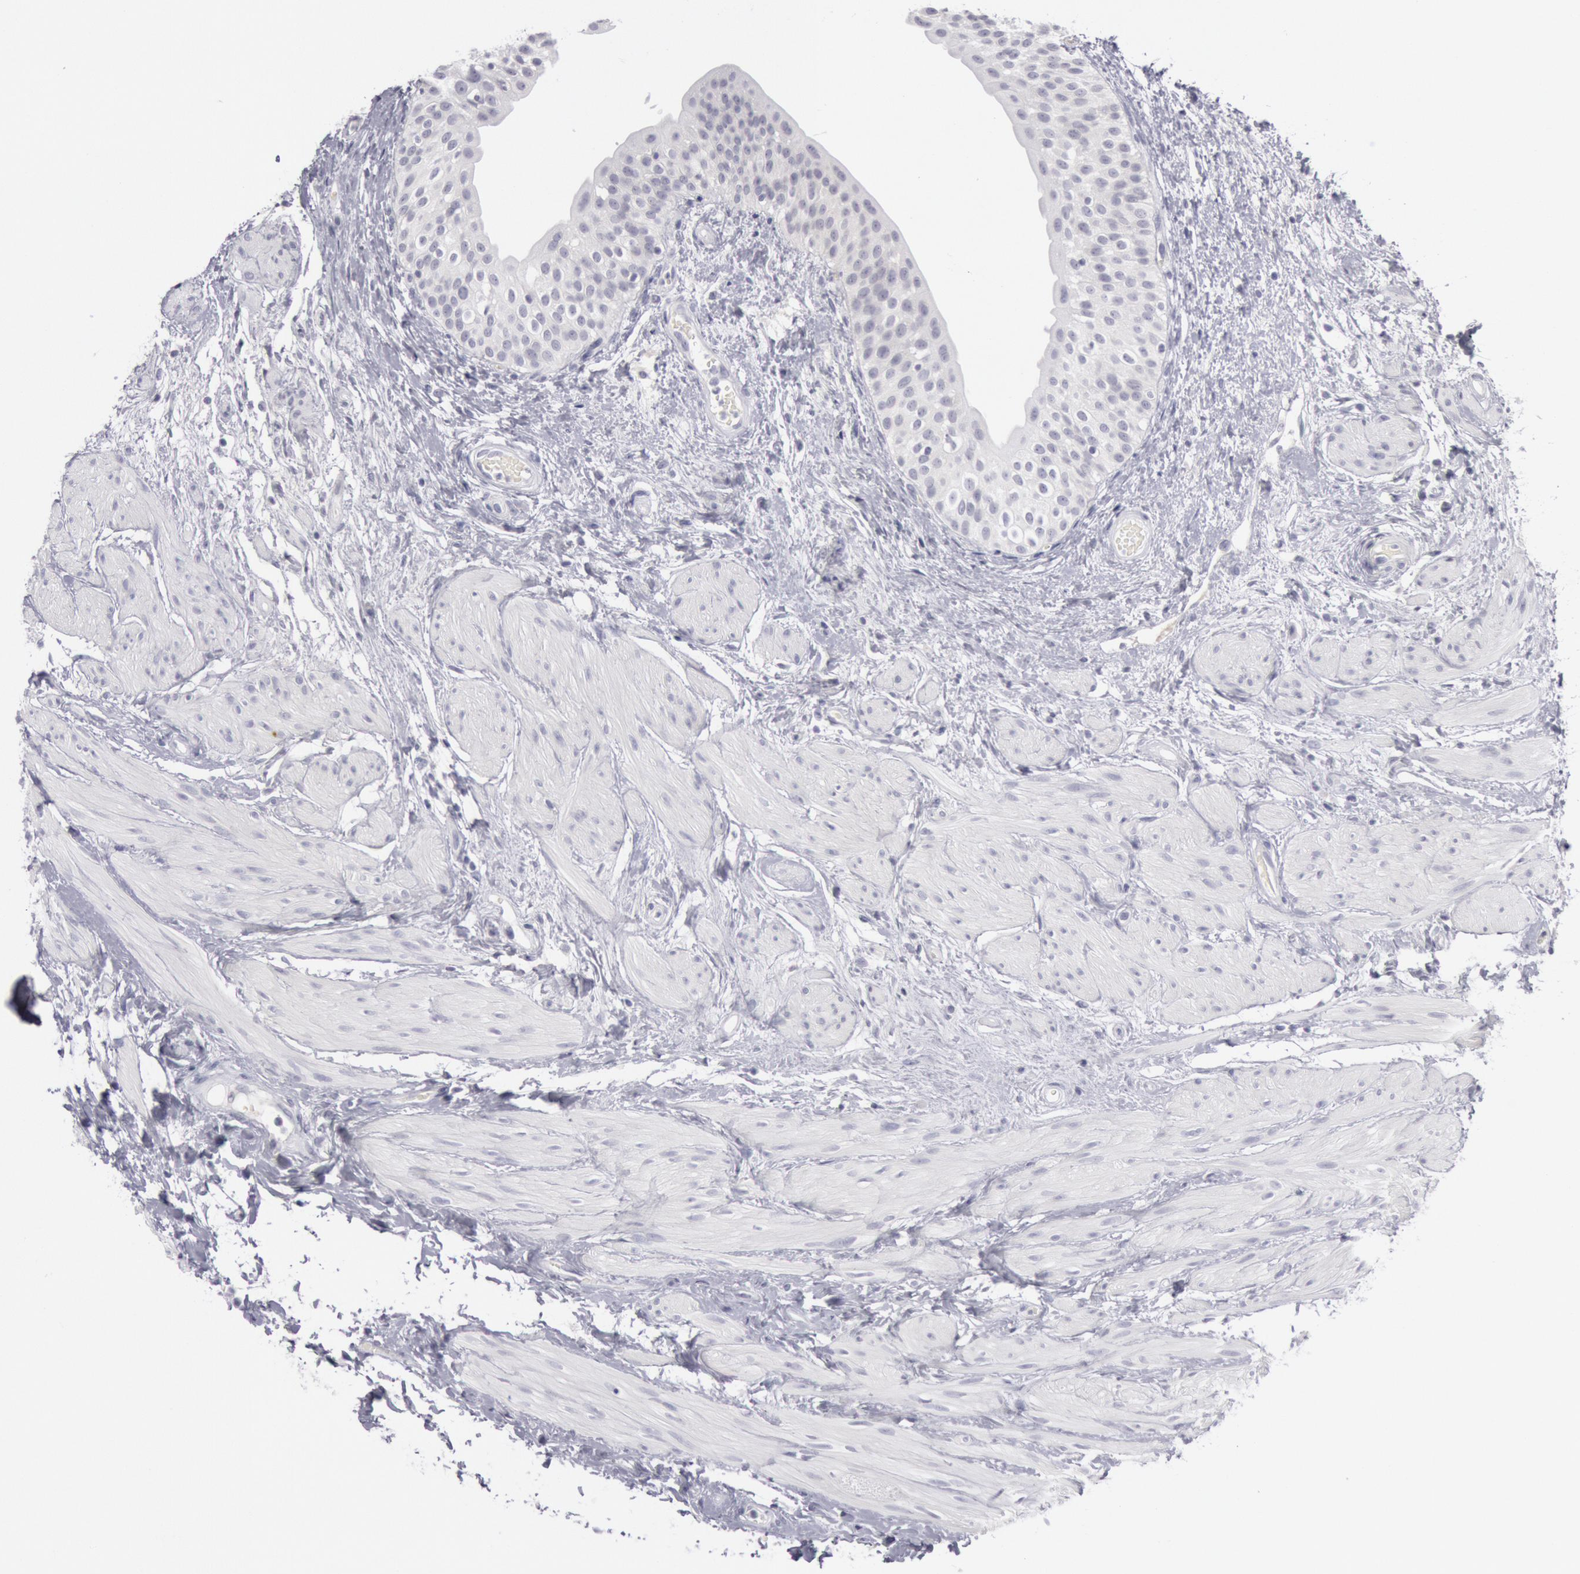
{"staining": {"intensity": "negative", "quantity": "none", "location": "none"}, "tissue": "urinary bladder", "cell_type": "Urothelial cells", "image_type": "normal", "snomed": [{"axis": "morphology", "description": "Normal tissue, NOS"}, {"axis": "topography", "description": "Urinary bladder"}], "caption": "There is no significant expression in urothelial cells of urinary bladder.", "gene": "KRT16", "patient": {"sex": "female", "age": 55}}